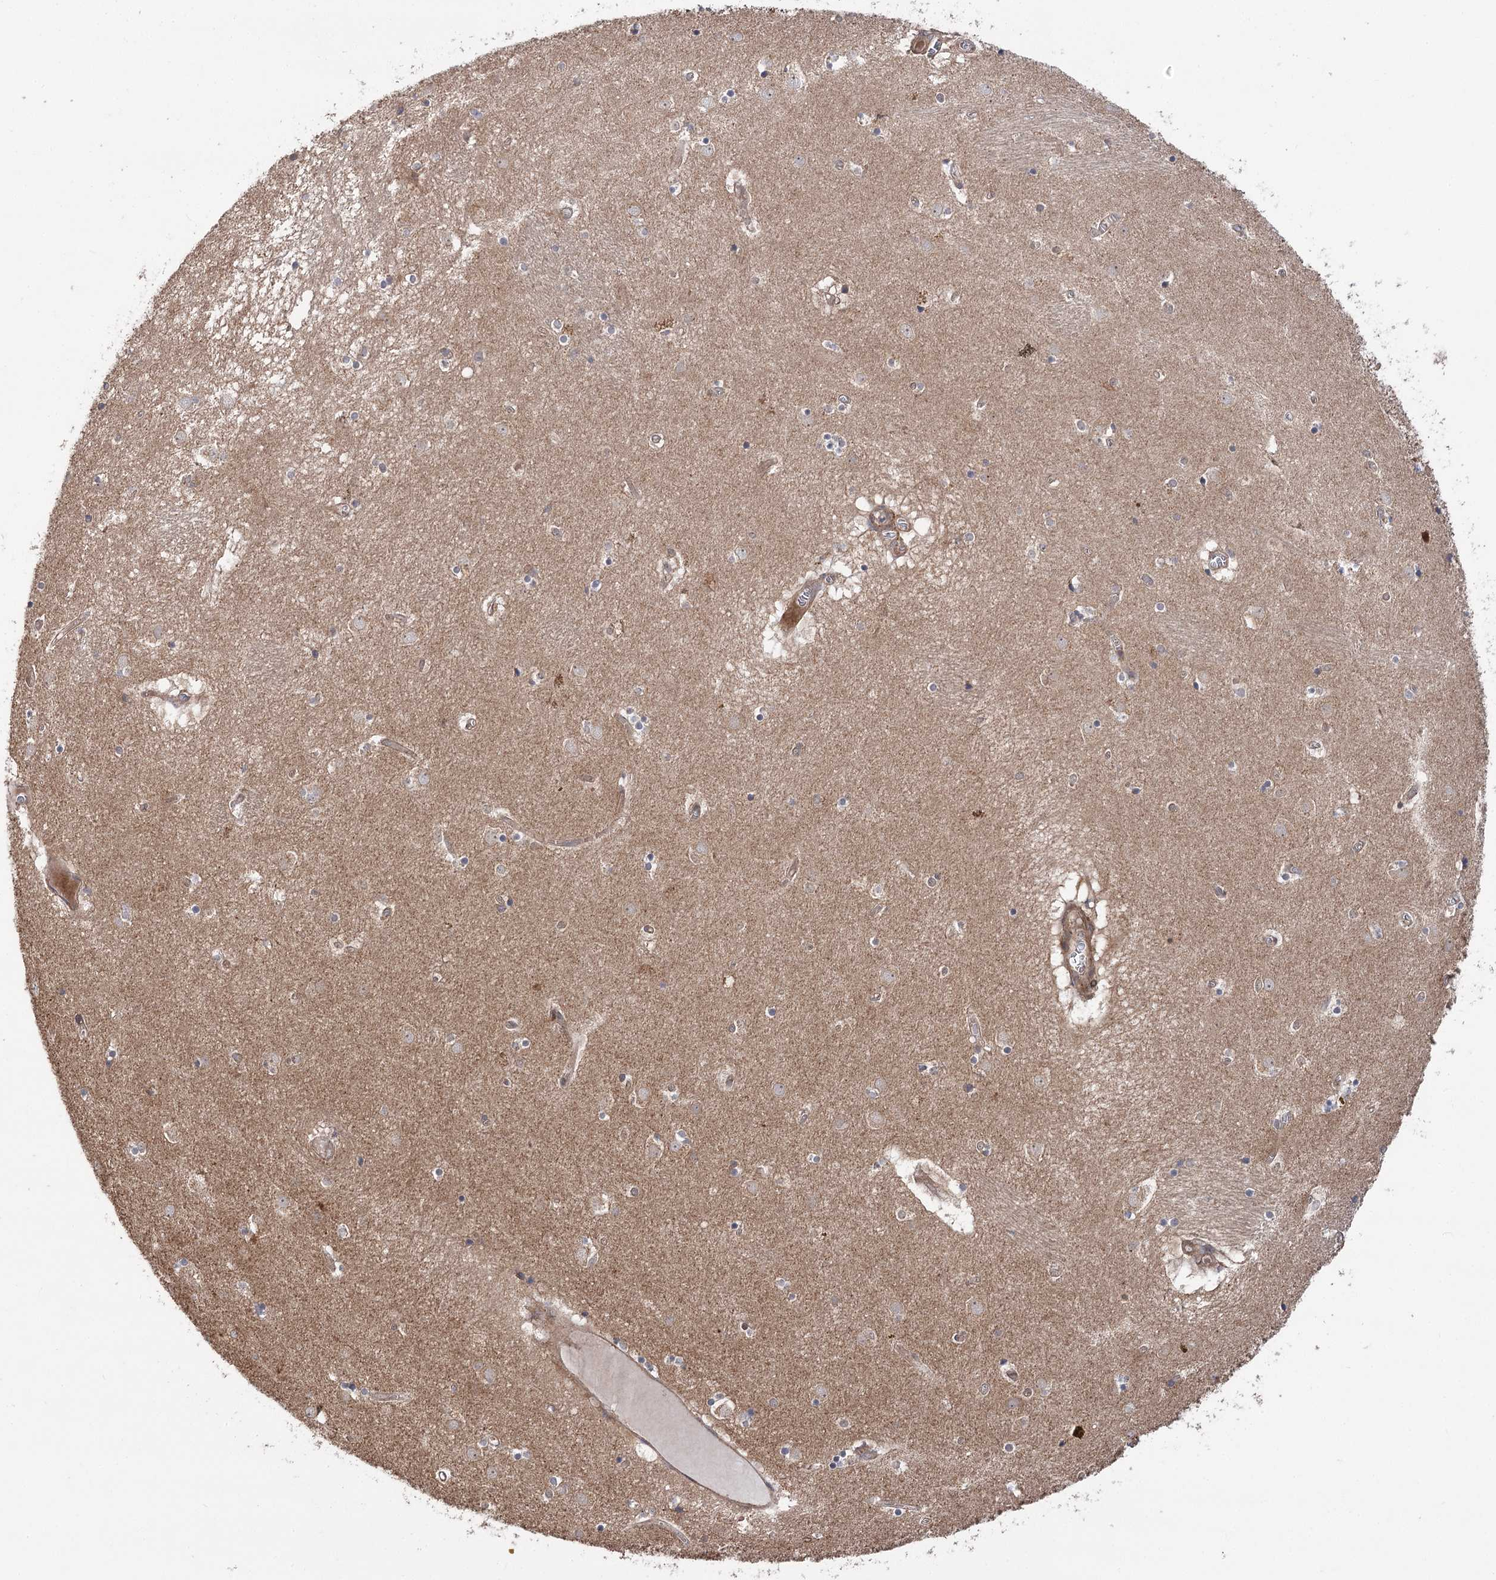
{"staining": {"intensity": "weak", "quantity": "25%-75%", "location": "cytoplasmic/membranous"}, "tissue": "caudate", "cell_type": "Glial cells", "image_type": "normal", "snomed": [{"axis": "morphology", "description": "Normal tissue, NOS"}, {"axis": "topography", "description": "Lateral ventricle wall"}], "caption": "Glial cells reveal weak cytoplasmic/membranous expression in approximately 25%-75% of cells in normal caudate.", "gene": "VPS37B", "patient": {"sex": "male", "age": 70}}